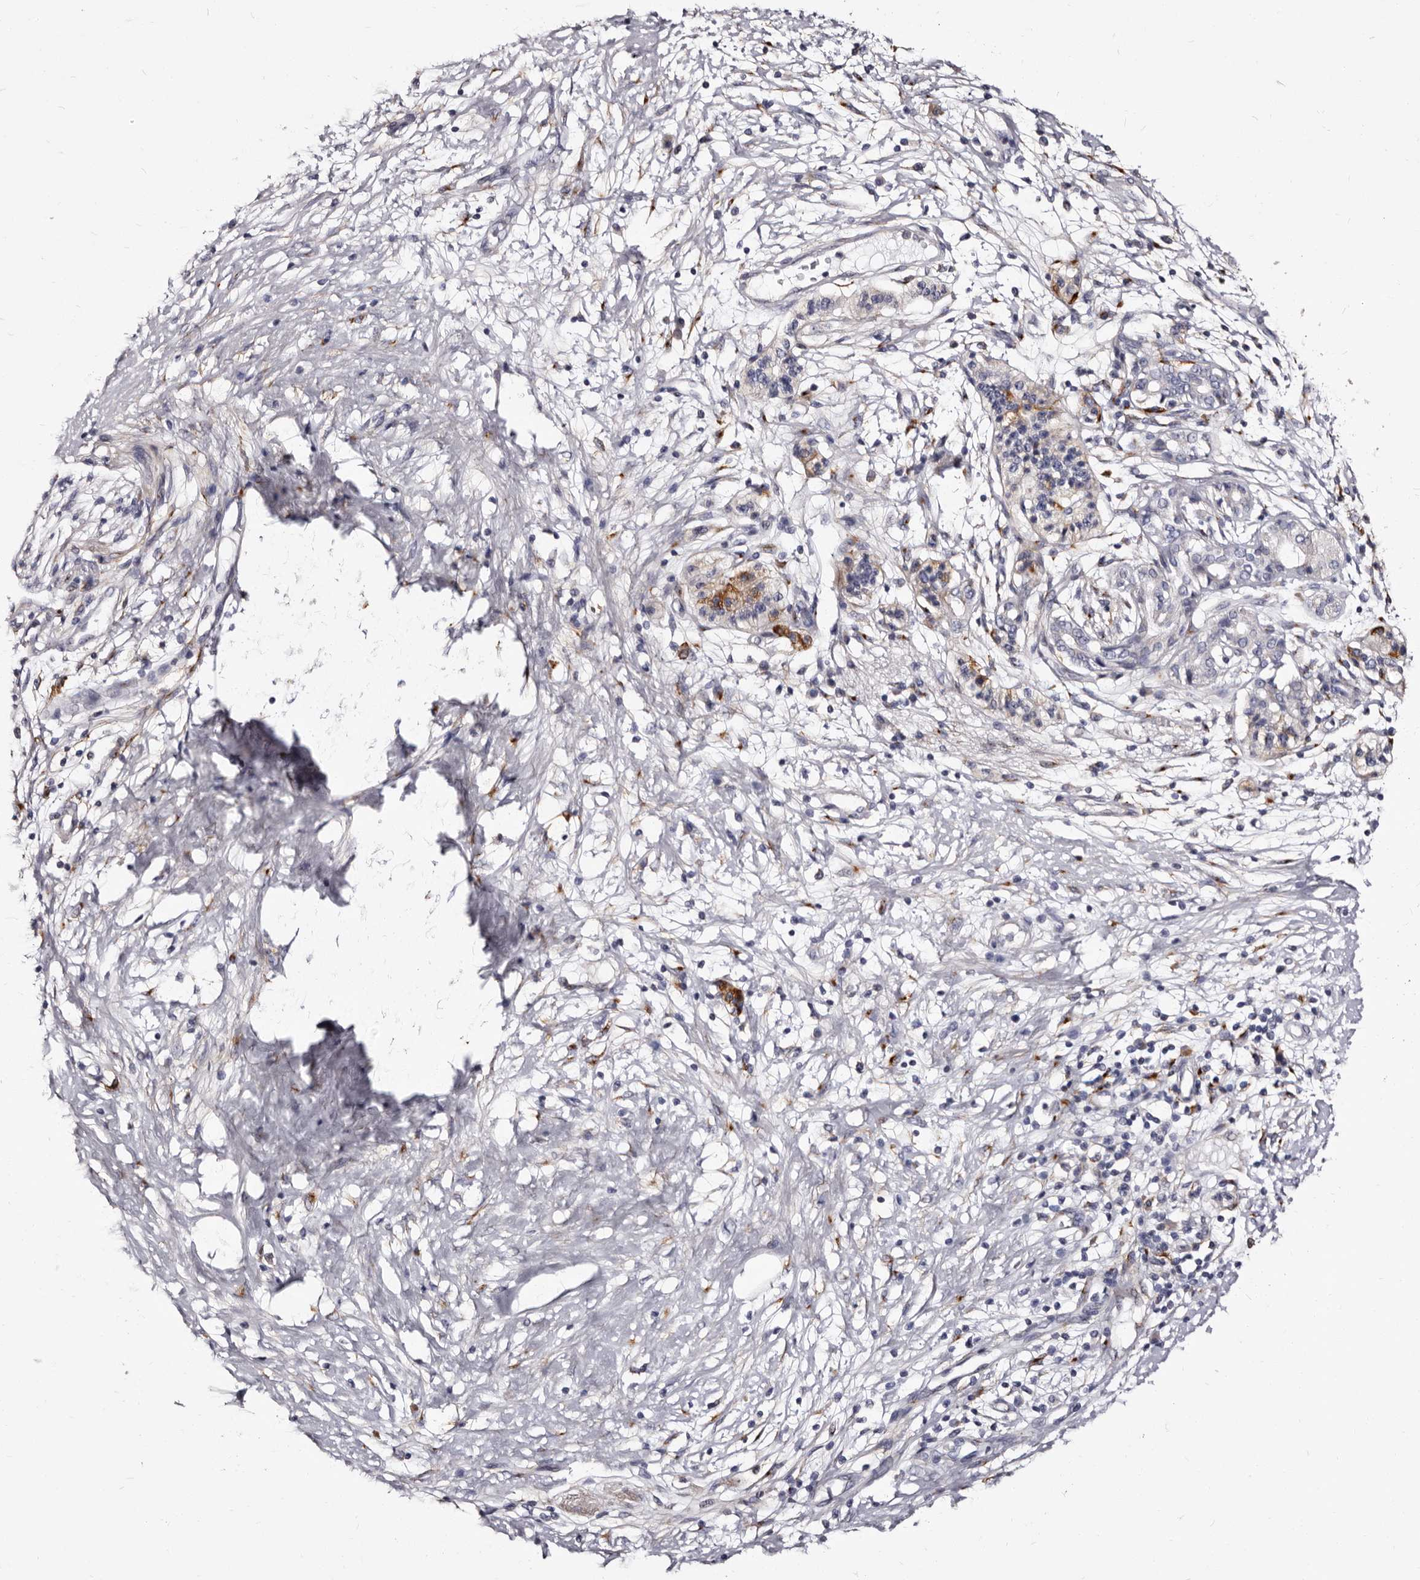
{"staining": {"intensity": "negative", "quantity": "none", "location": "none"}, "tissue": "pancreatic cancer", "cell_type": "Tumor cells", "image_type": "cancer", "snomed": [{"axis": "morphology", "description": "Adenocarcinoma, NOS"}, {"axis": "topography", "description": "Pancreas"}], "caption": "Tumor cells show no significant positivity in adenocarcinoma (pancreatic). Nuclei are stained in blue.", "gene": "AUNIP", "patient": {"sex": "male", "age": 50}}